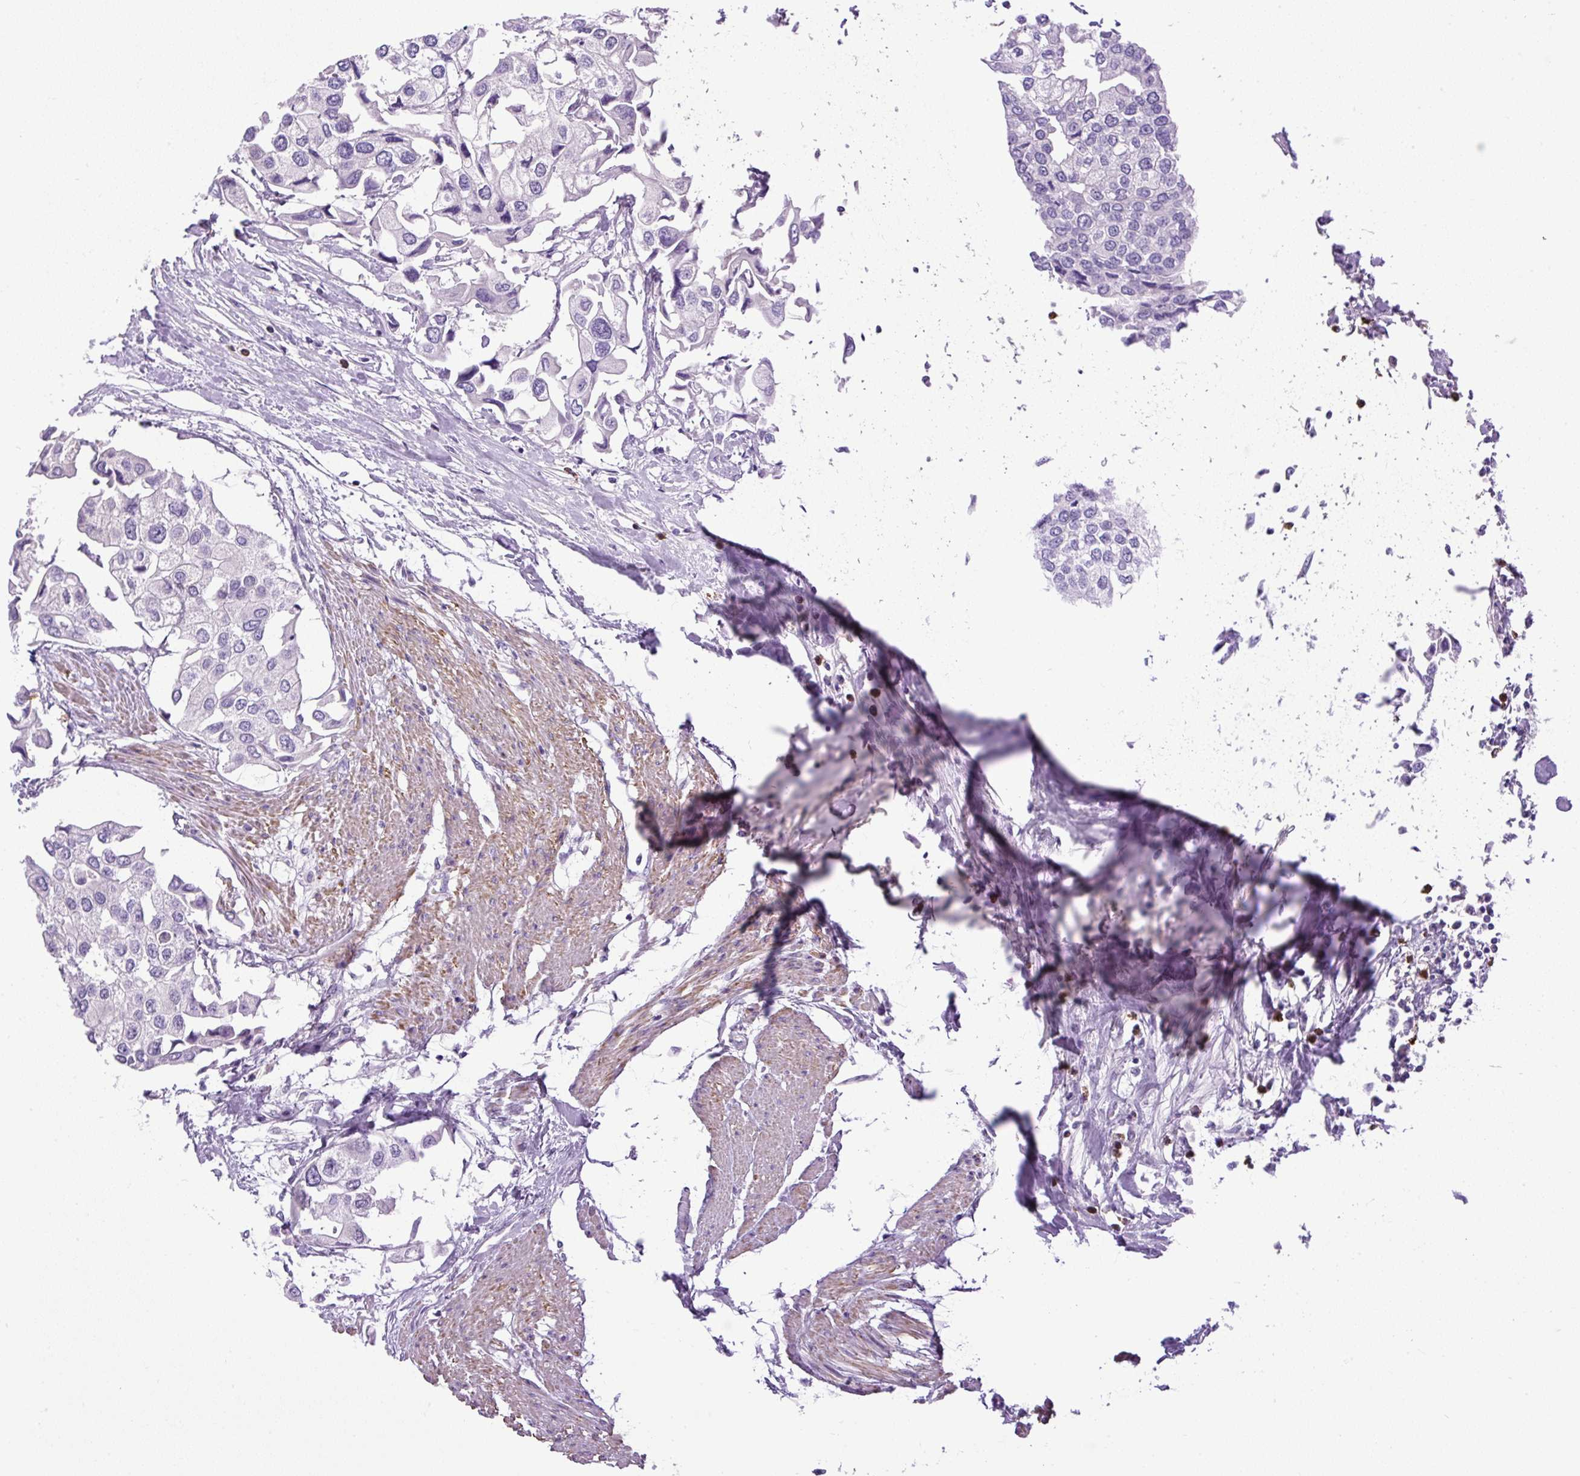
{"staining": {"intensity": "negative", "quantity": "none", "location": "none"}, "tissue": "urothelial cancer", "cell_type": "Tumor cells", "image_type": "cancer", "snomed": [{"axis": "morphology", "description": "Urothelial carcinoma, High grade"}, {"axis": "topography", "description": "Urinary bladder"}], "caption": "Immunohistochemical staining of urothelial carcinoma (high-grade) reveals no significant expression in tumor cells.", "gene": "VWA7", "patient": {"sex": "male", "age": 64}}